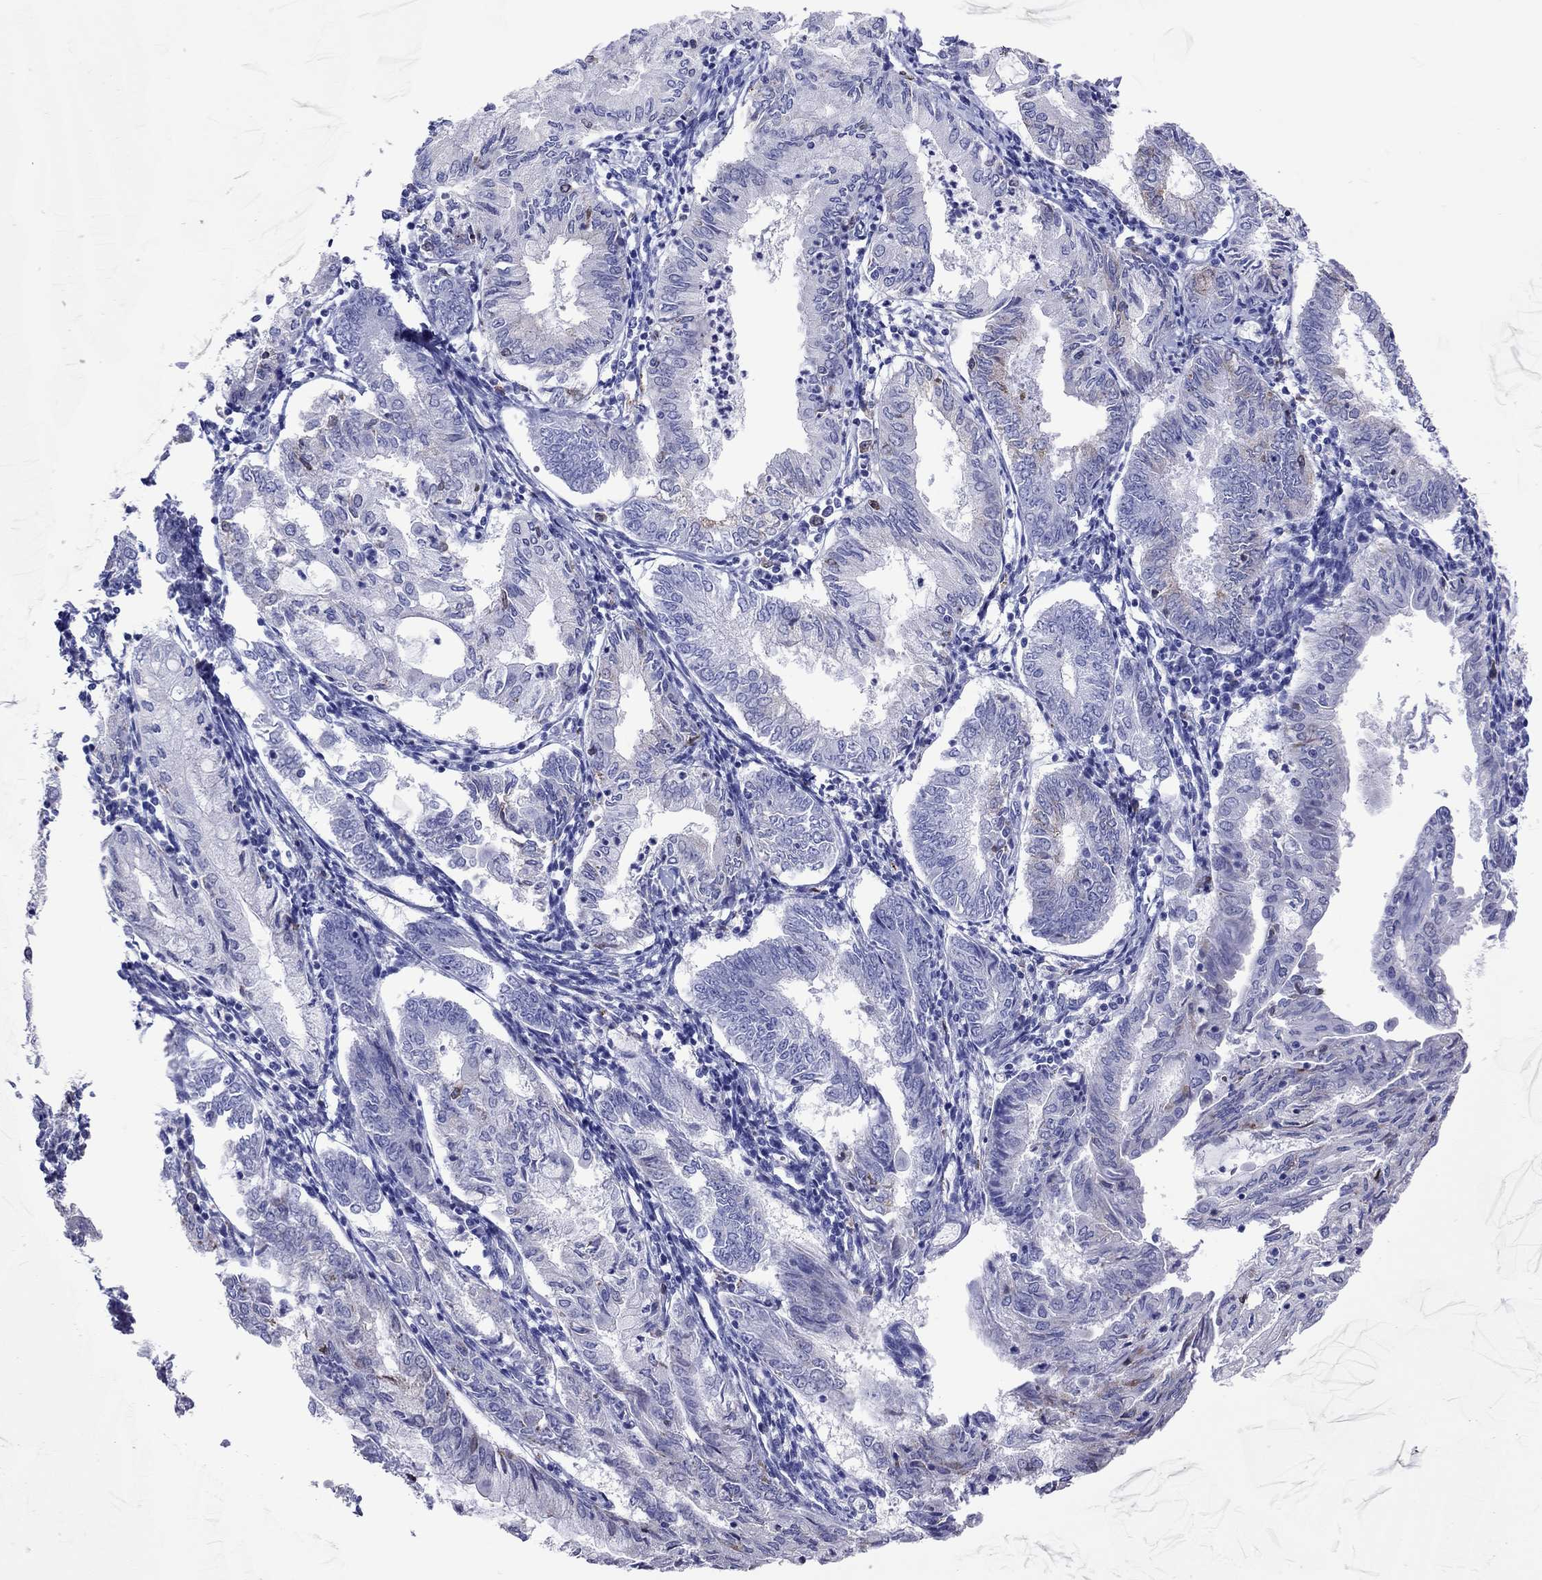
{"staining": {"intensity": "negative", "quantity": "none", "location": "none"}, "tissue": "endometrial cancer", "cell_type": "Tumor cells", "image_type": "cancer", "snomed": [{"axis": "morphology", "description": "Adenocarcinoma, NOS"}, {"axis": "topography", "description": "Endometrium"}], "caption": "IHC micrograph of human endometrial cancer (adenocarcinoma) stained for a protein (brown), which shows no staining in tumor cells.", "gene": "ADORA2A", "patient": {"sex": "female", "age": 68}}